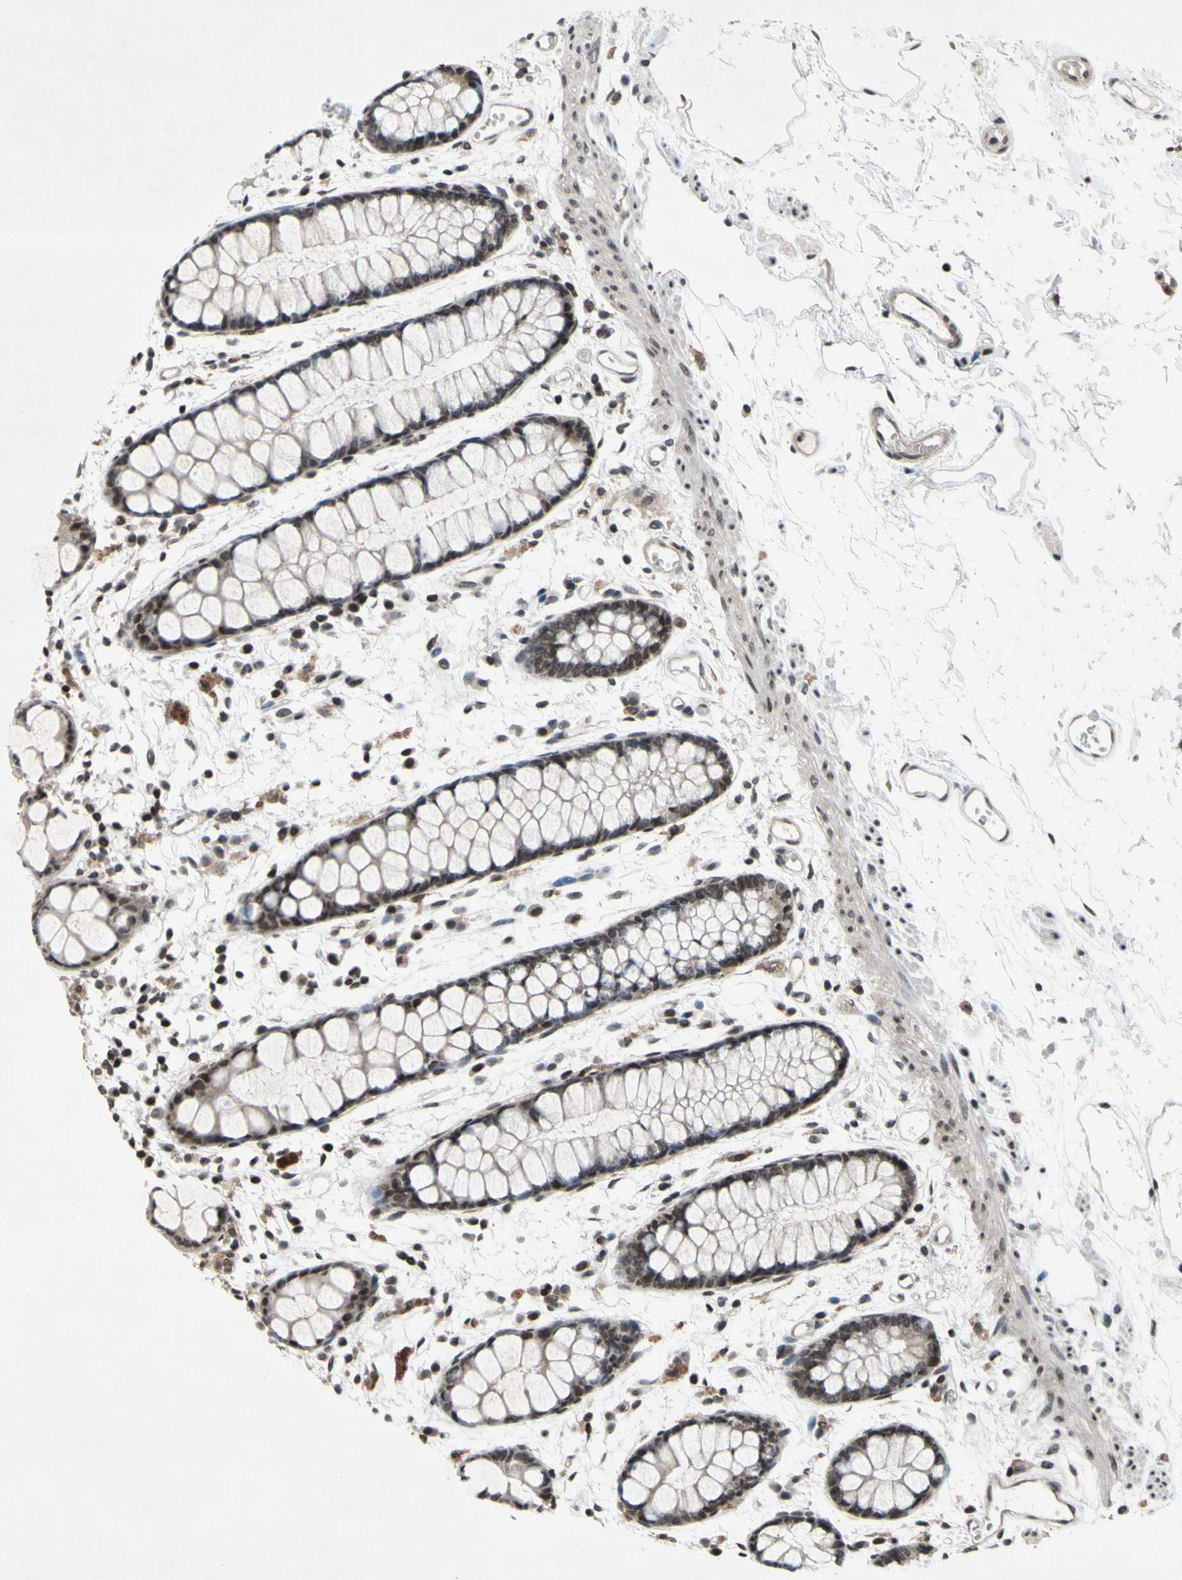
{"staining": {"intensity": "moderate", "quantity": "25%-75%", "location": "cytoplasmic/membranous,nuclear"}, "tissue": "rectum", "cell_type": "Glandular cells", "image_type": "normal", "snomed": [{"axis": "morphology", "description": "Normal tissue, NOS"}, {"axis": "topography", "description": "Rectum"}], "caption": "Rectum stained with a brown dye shows moderate cytoplasmic/membranous,nuclear positive positivity in about 25%-75% of glandular cells.", "gene": "XPO1", "patient": {"sex": "female", "age": 66}}